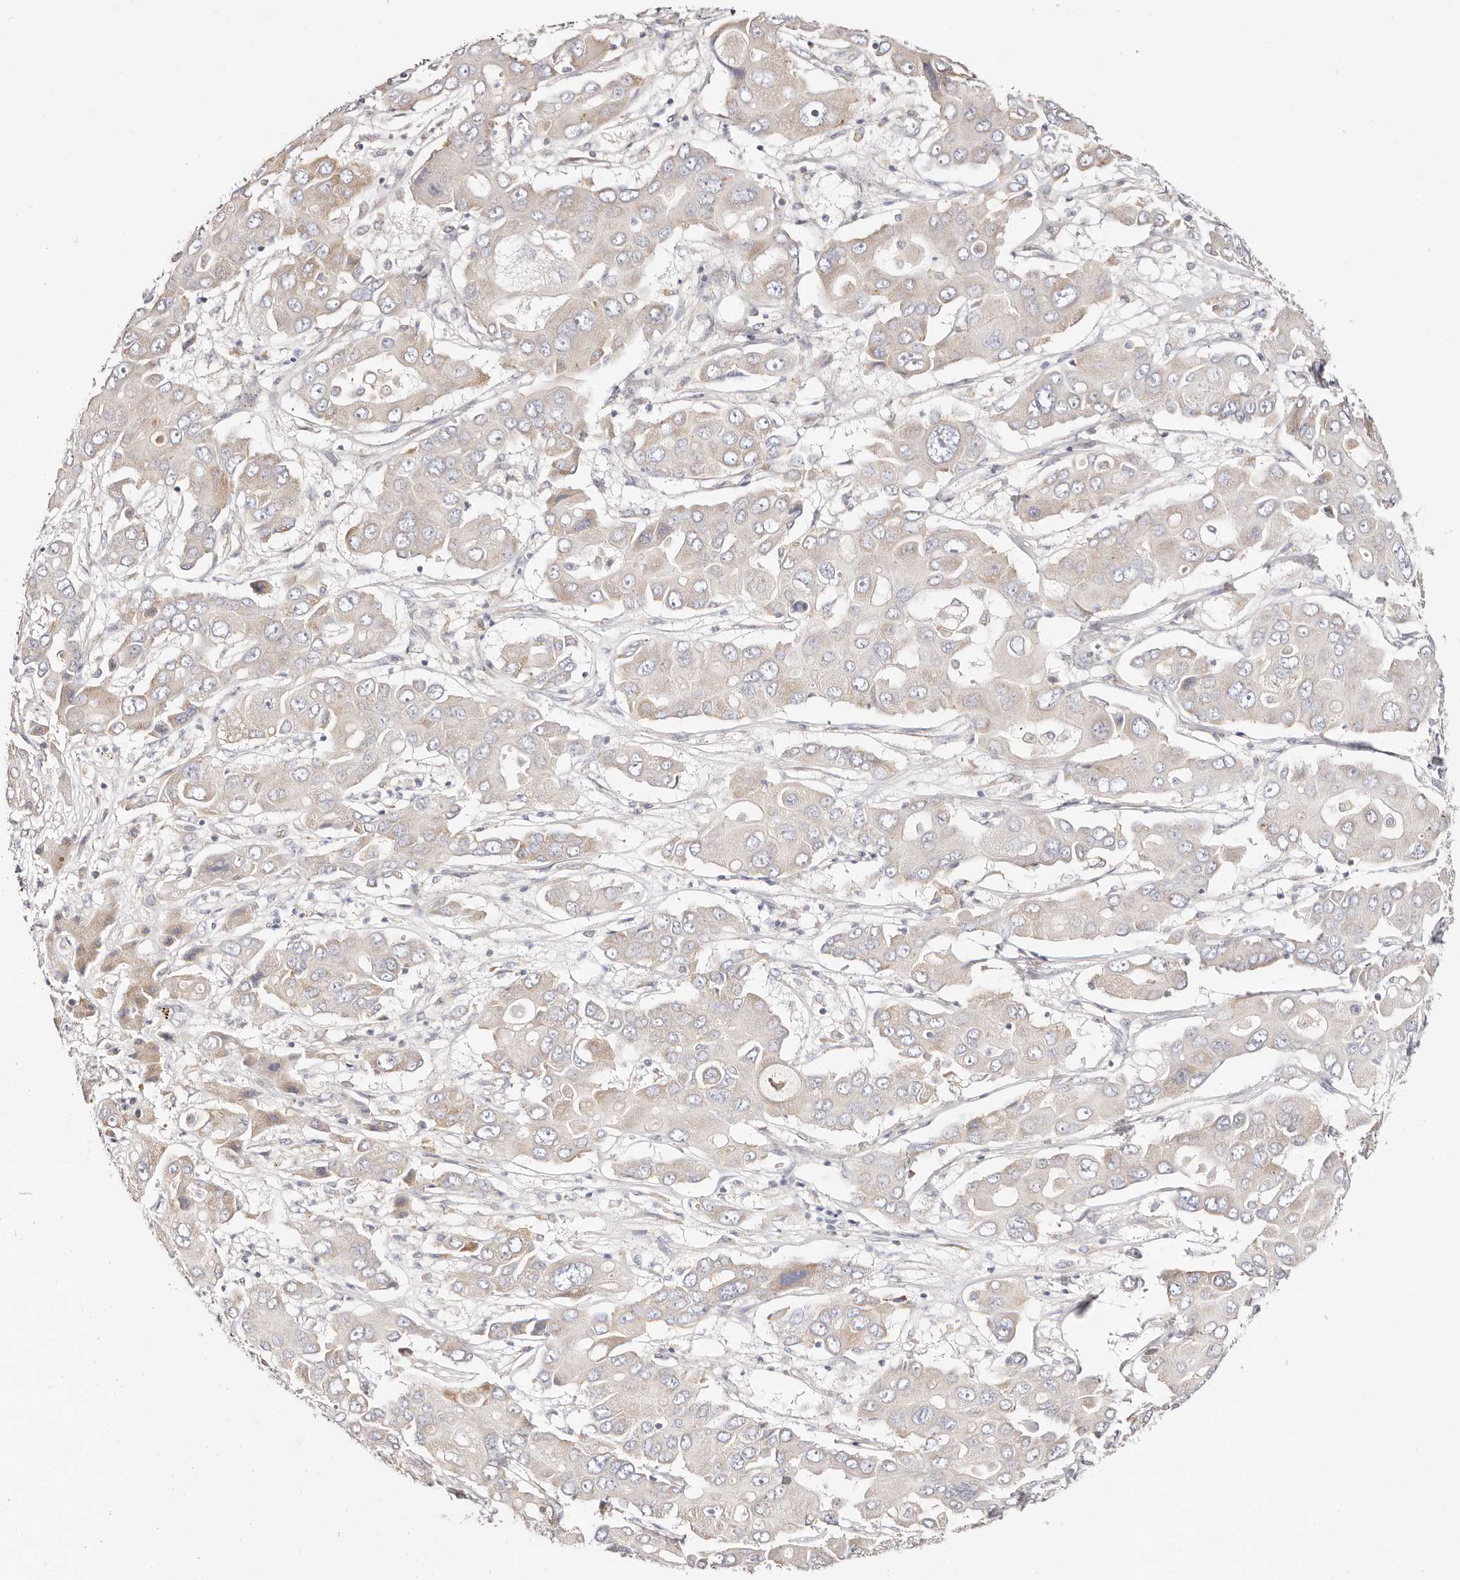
{"staining": {"intensity": "negative", "quantity": "none", "location": "none"}, "tissue": "liver cancer", "cell_type": "Tumor cells", "image_type": "cancer", "snomed": [{"axis": "morphology", "description": "Cholangiocarcinoma"}, {"axis": "topography", "description": "Liver"}], "caption": "This is an immunohistochemistry (IHC) histopathology image of human liver cancer (cholangiocarcinoma). There is no expression in tumor cells.", "gene": "GNA13", "patient": {"sex": "male", "age": 67}}